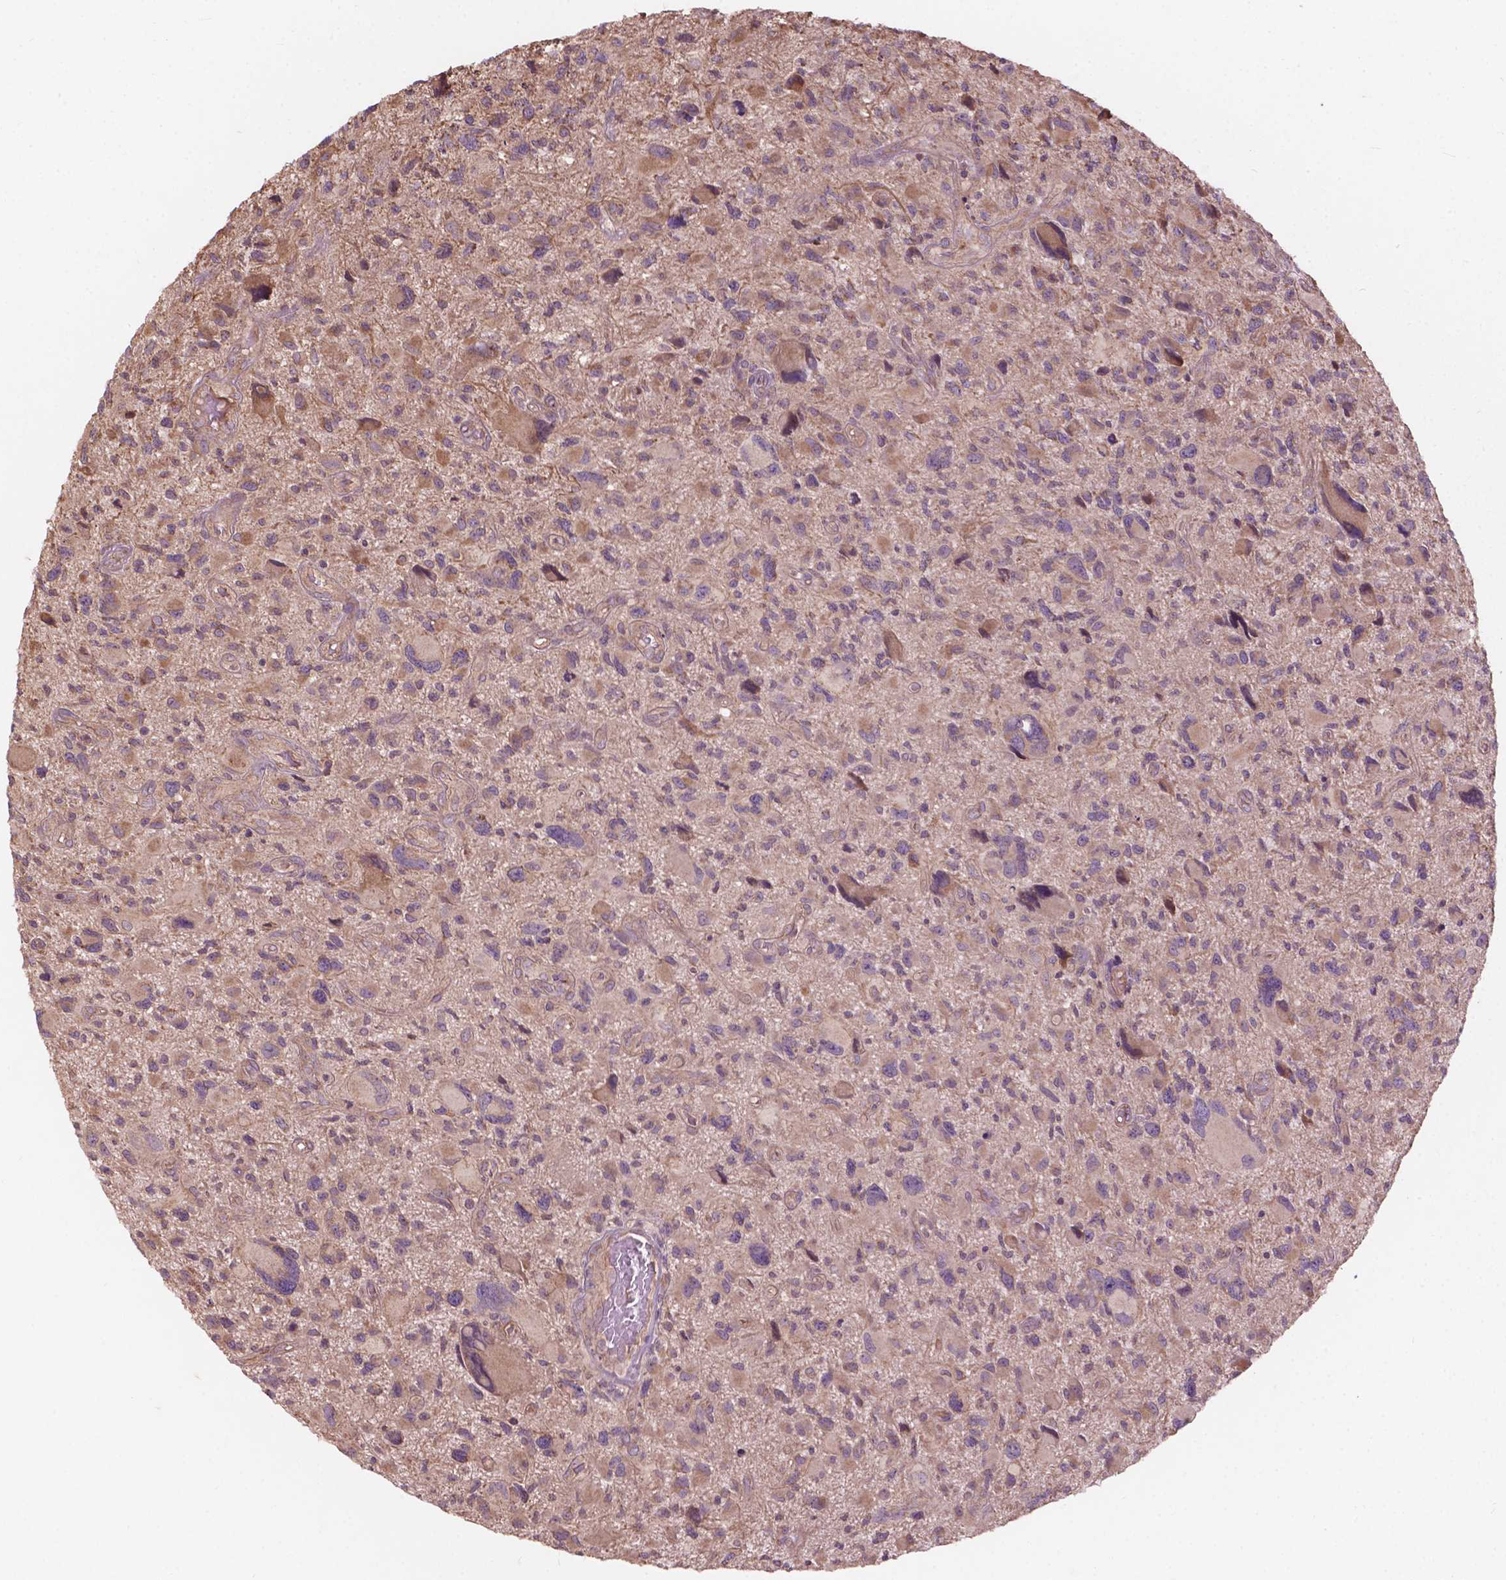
{"staining": {"intensity": "weak", "quantity": "<25%", "location": "cytoplasmic/membranous"}, "tissue": "glioma", "cell_type": "Tumor cells", "image_type": "cancer", "snomed": [{"axis": "morphology", "description": "Glioma, malignant, NOS"}, {"axis": "morphology", "description": "Glioma, malignant, High grade"}, {"axis": "topography", "description": "Brain"}], "caption": "Human glioma stained for a protein using IHC demonstrates no staining in tumor cells.", "gene": "CDC42BPA", "patient": {"sex": "female", "age": 71}}